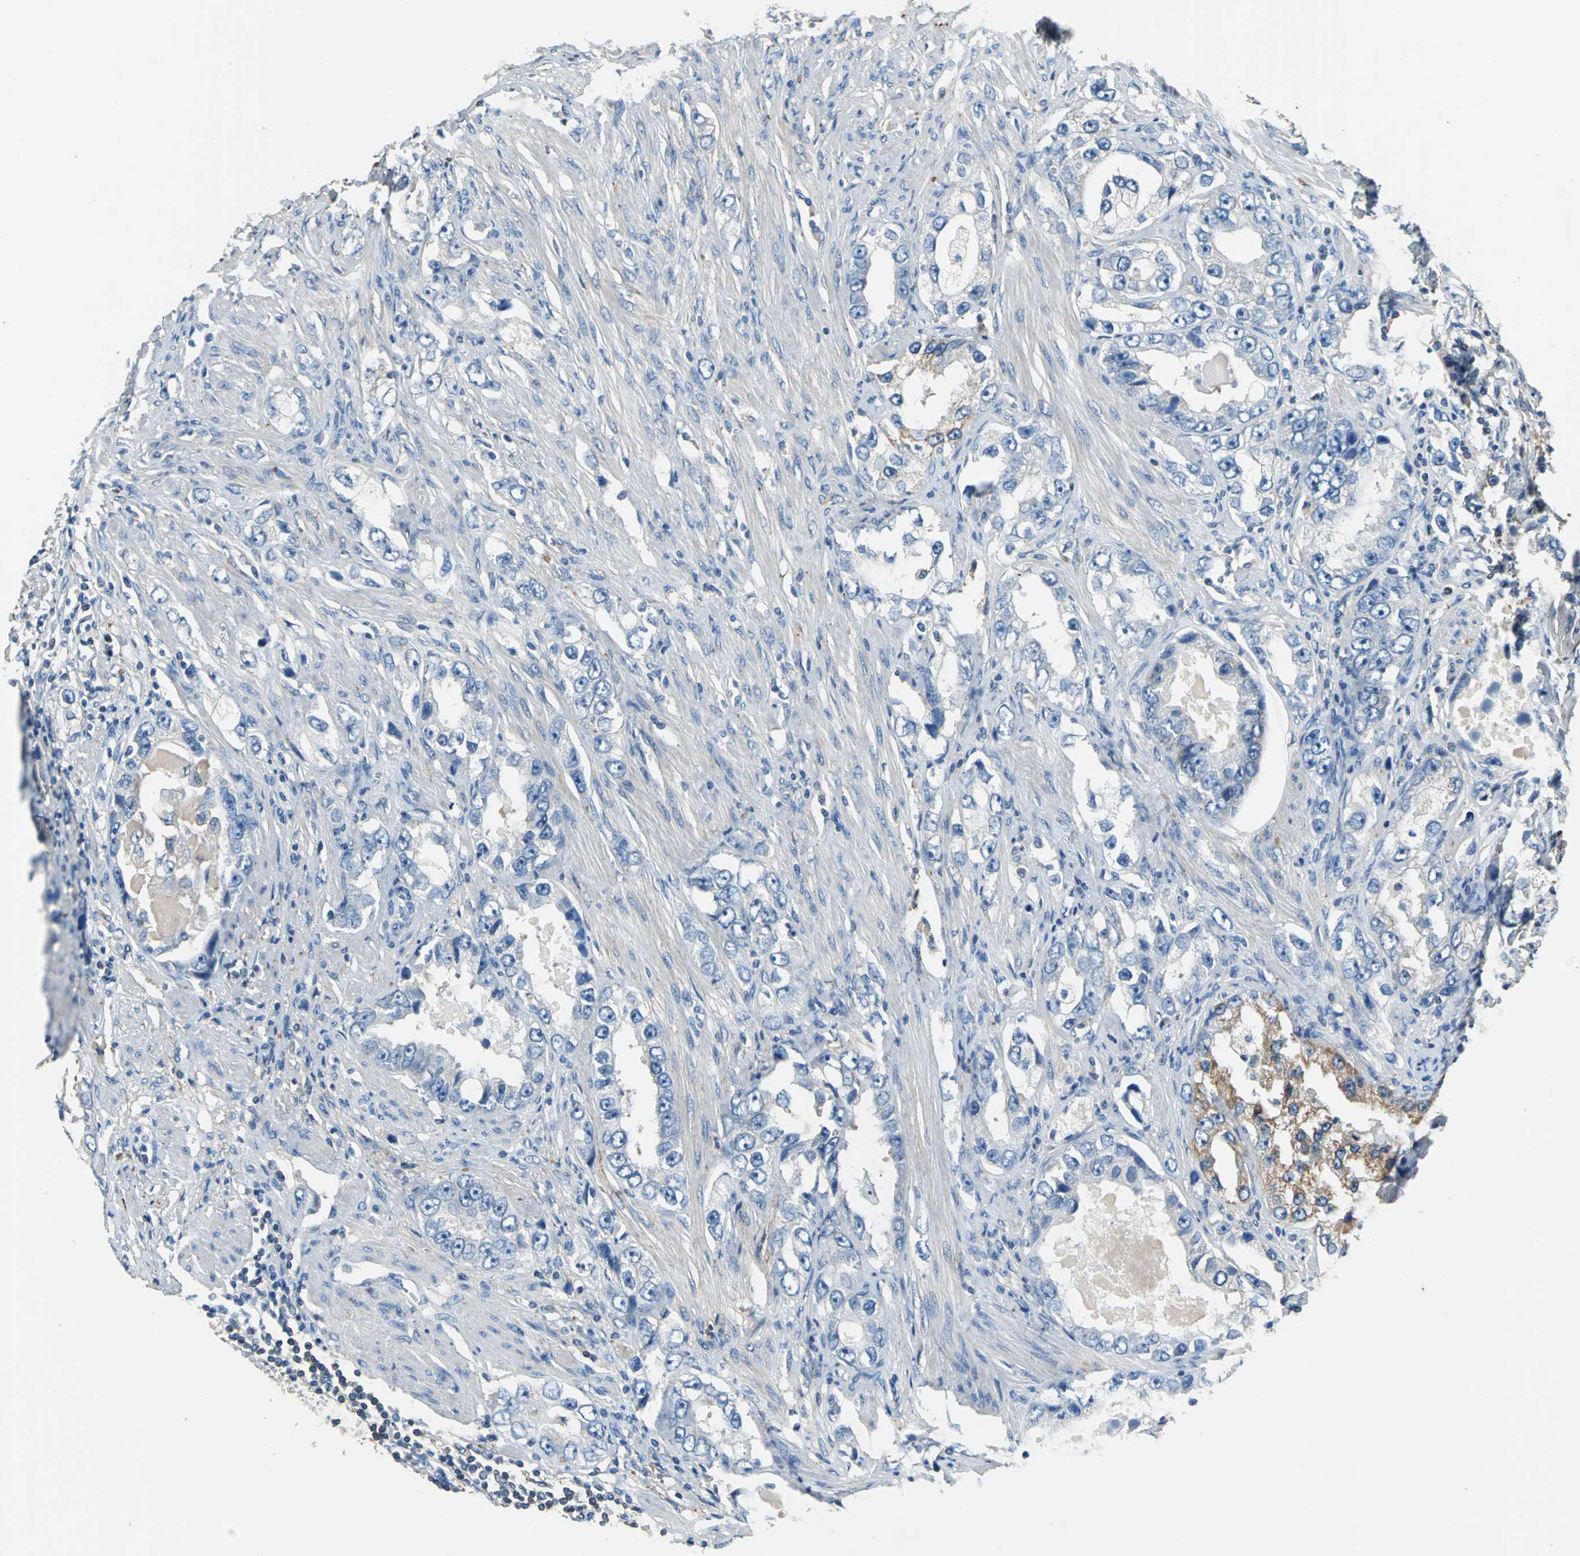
{"staining": {"intensity": "negative", "quantity": "none", "location": "none"}, "tissue": "prostate cancer", "cell_type": "Tumor cells", "image_type": "cancer", "snomed": [{"axis": "morphology", "description": "Adenocarcinoma, High grade"}, {"axis": "topography", "description": "Prostate"}], "caption": "Tumor cells are negative for brown protein staining in prostate cancer (adenocarcinoma (high-grade)). (DAB (3,3'-diaminobenzidine) immunohistochemistry (IHC) with hematoxylin counter stain).", "gene": "PRKCA", "patient": {"sex": "male", "age": 63}}